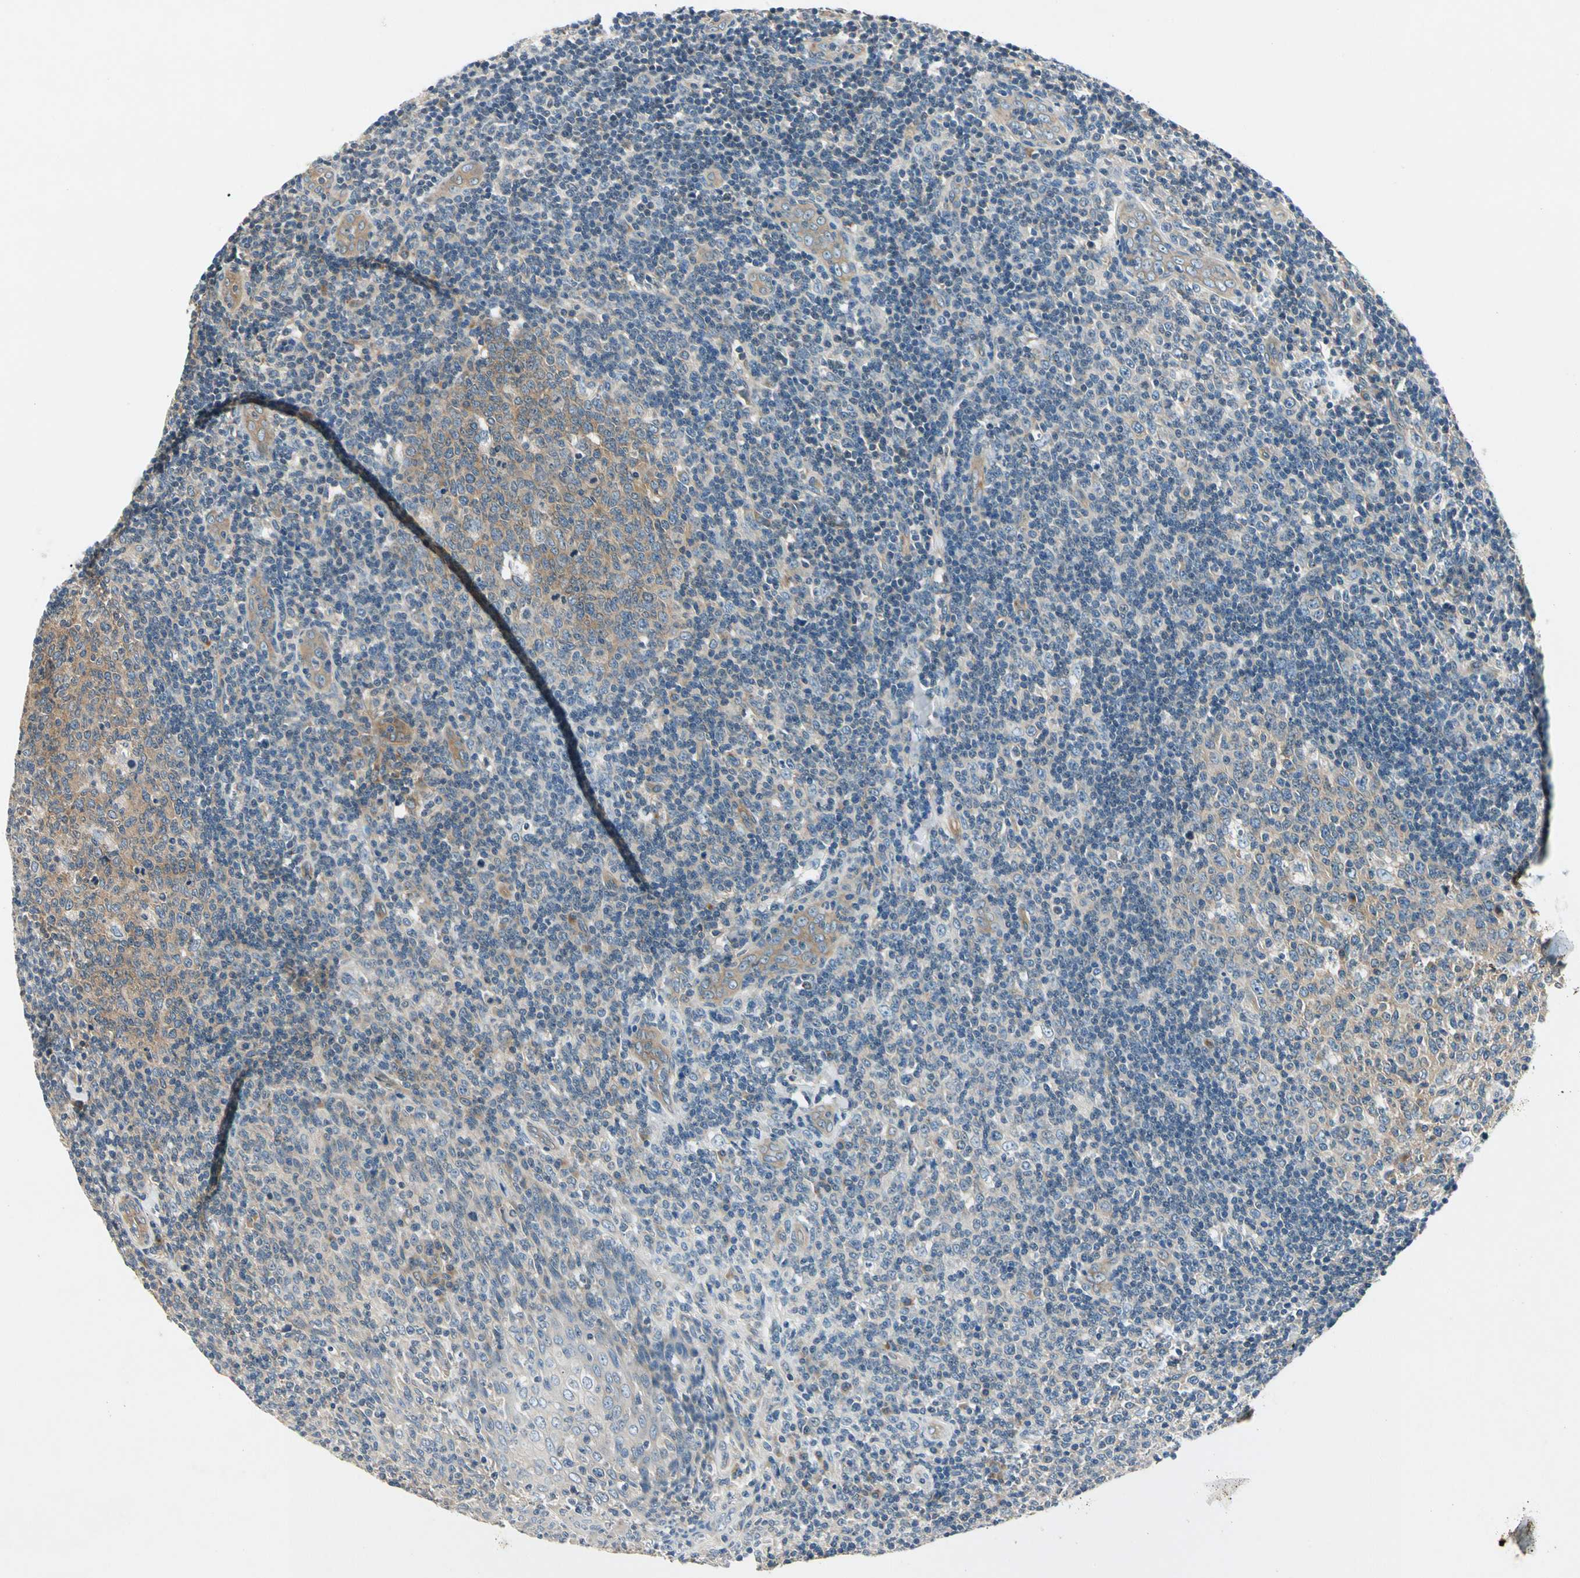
{"staining": {"intensity": "moderate", "quantity": ">75%", "location": "cytoplasmic/membranous"}, "tissue": "tonsil", "cell_type": "Germinal center cells", "image_type": "normal", "snomed": [{"axis": "morphology", "description": "Normal tissue, NOS"}, {"axis": "topography", "description": "Tonsil"}], "caption": "Tonsil stained with DAB immunohistochemistry (IHC) reveals medium levels of moderate cytoplasmic/membranous staining in approximately >75% of germinal center cells.", "gene": "ROCK2", "patient": {"sex": "female", "age": 3}}